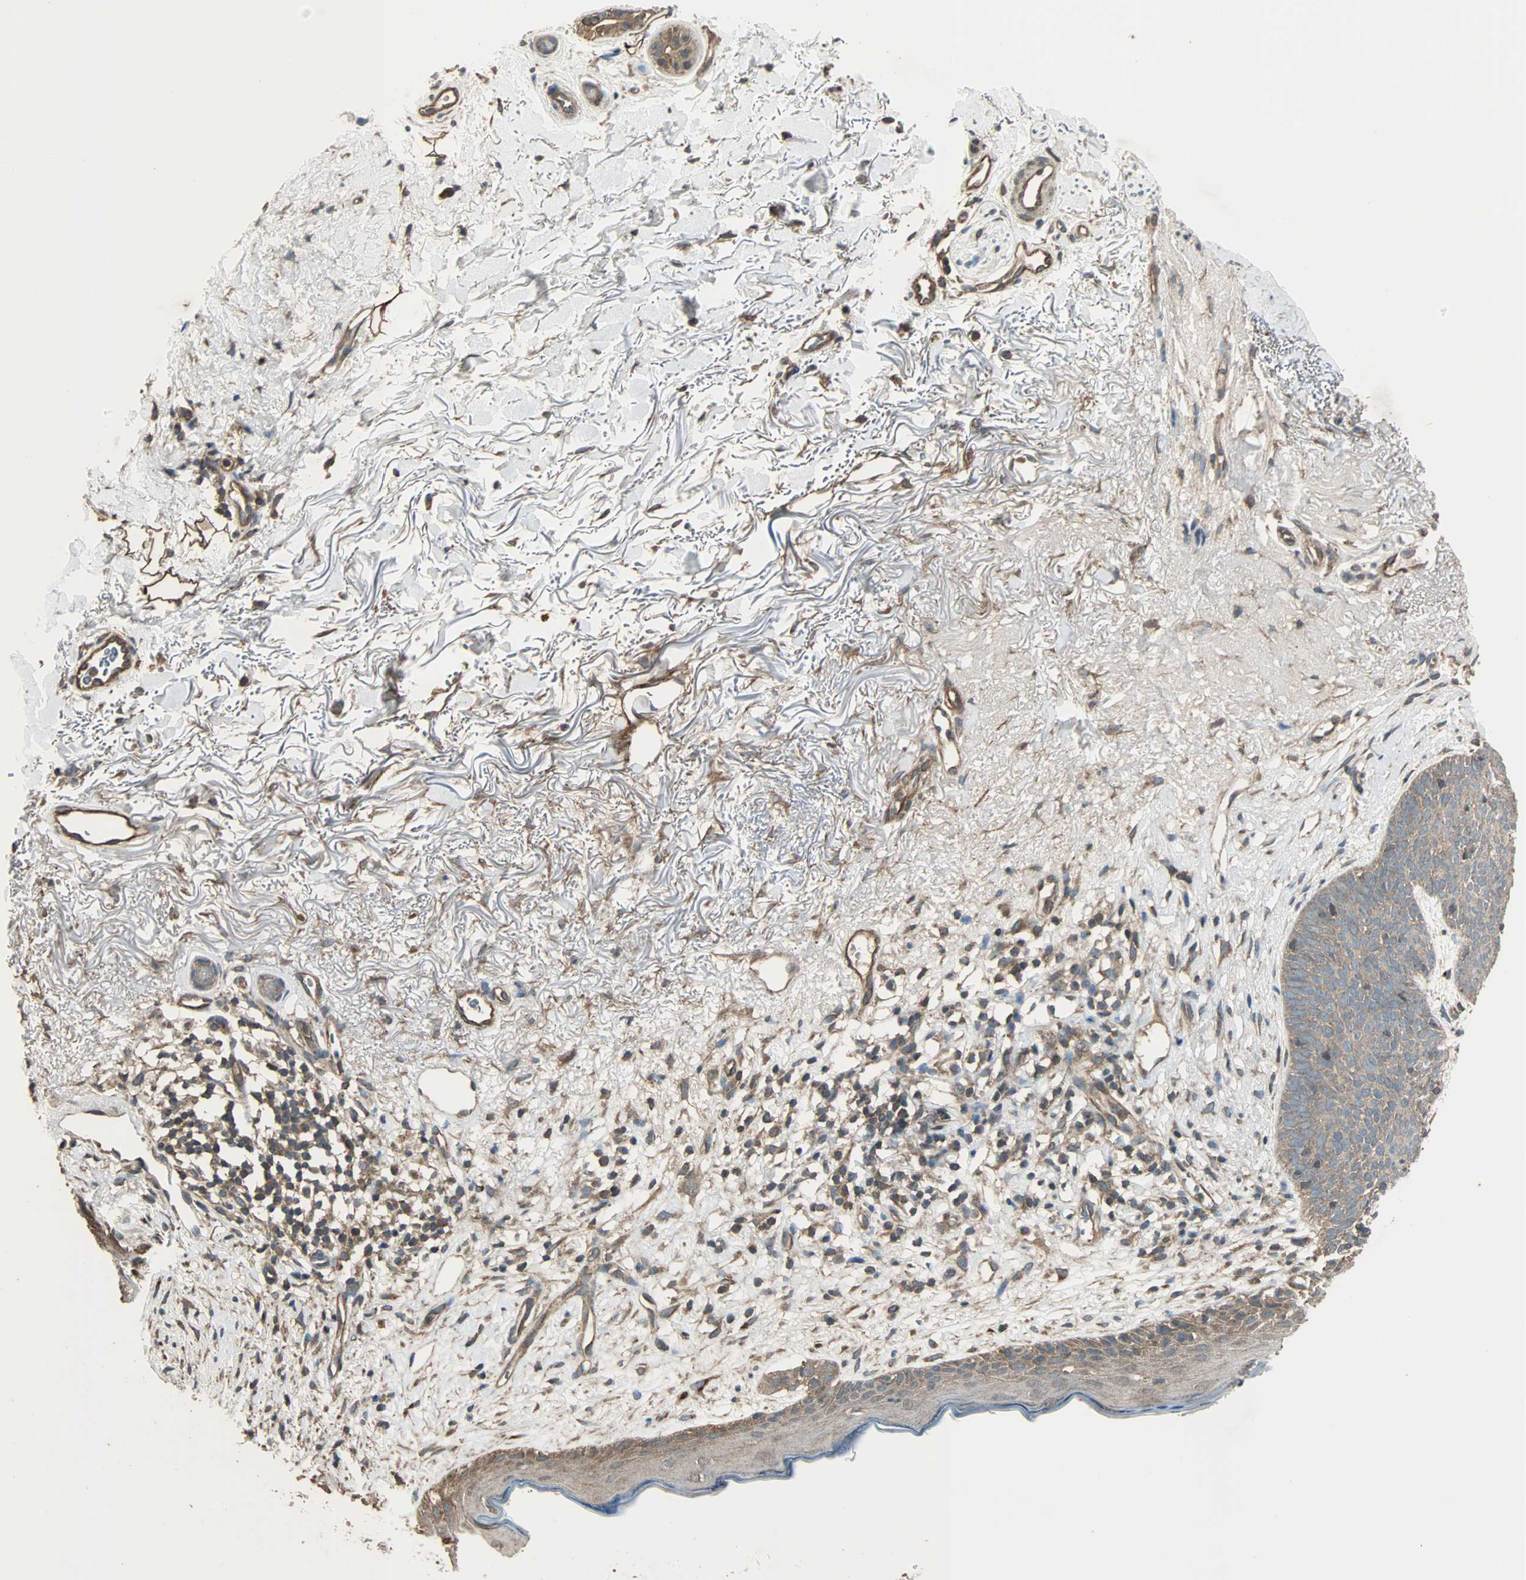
{"staining": {"intensity": "weak", "quantity": ">75%", "location": "cytoplasmic/membranous"}, "tissue": "skin cancer", "cell_type": "Tumor cells", "image_type": "cancer", "snomed": [{"axis": "morphology", "description": "Normal tissue, NOS"}, {"axis": "morphology", "description": "Basal cell carcinoma"}, {"axis": "topography", "description": "Skin"}], "caption": "Immunohistochemistry (DAB) staining of human basal cell carcinoma (skin) exhibits weak cytoplasmic/membranous protein expression in approximately >75% of tumor cells. (IHC, brightfield microscopy, high magnification).", "gene": "MAP3K21", "patient": {"sex": "female", "age": 70}}